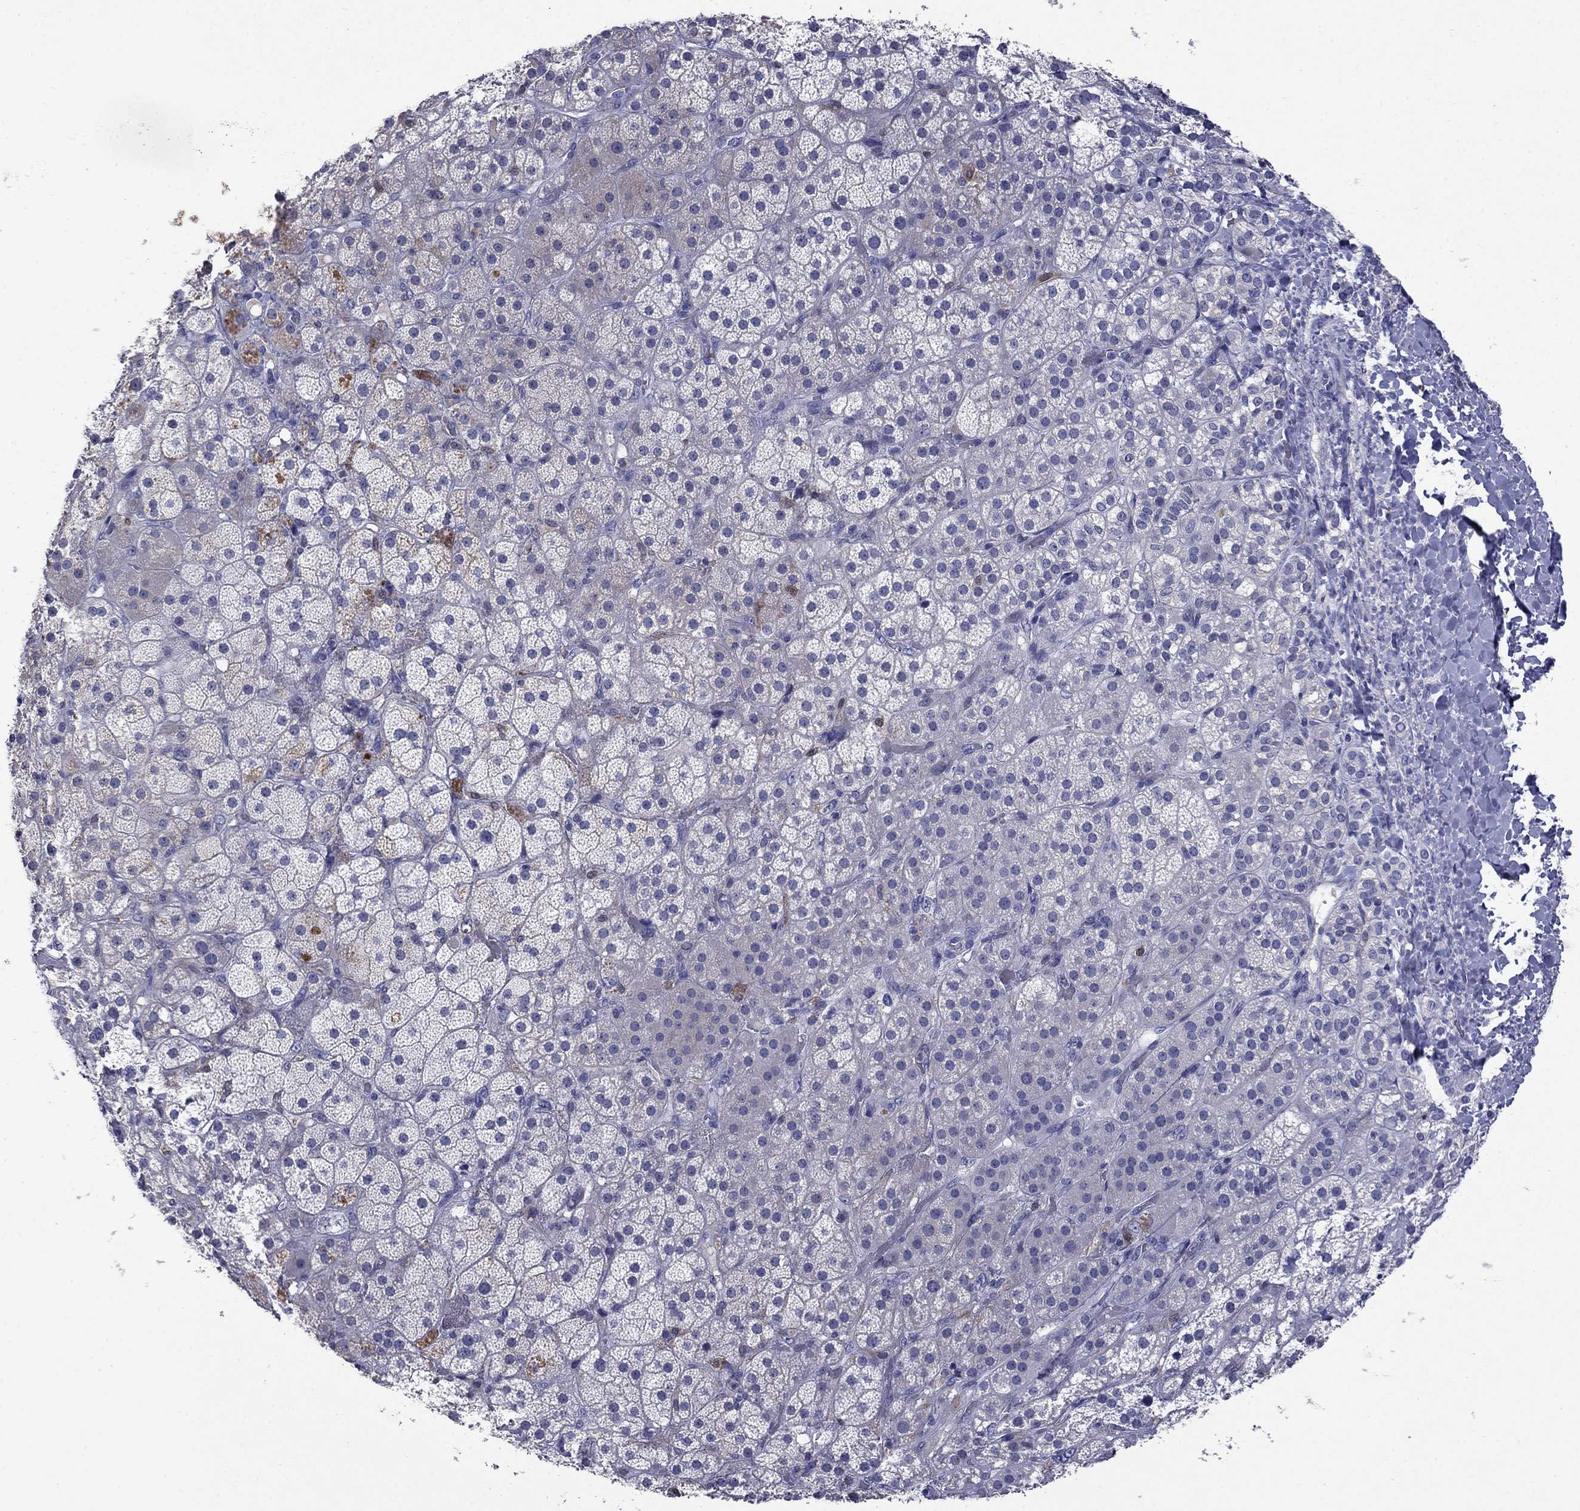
{"staining": {"intensity": "weak", "quantity": "<25%", "location": "cytoplasmic/membranous"}, "tissue": "adrenal gland", "cell_type": "Glandular cells", "image_type": "normal", "snomed": [{"axis": "morphology", "description": "Normal tissue, NOS"}, {"axis": "topography", "description": "Adrenal gland"}], "caption": "DAB (3,3'-diaminobenzidine) immunohistochemical staining of benign human adrenal gland shows no significant positivity in glandular cells.", "gene": "CFAP119", "patient": {"sex": "male", "age": 57}}